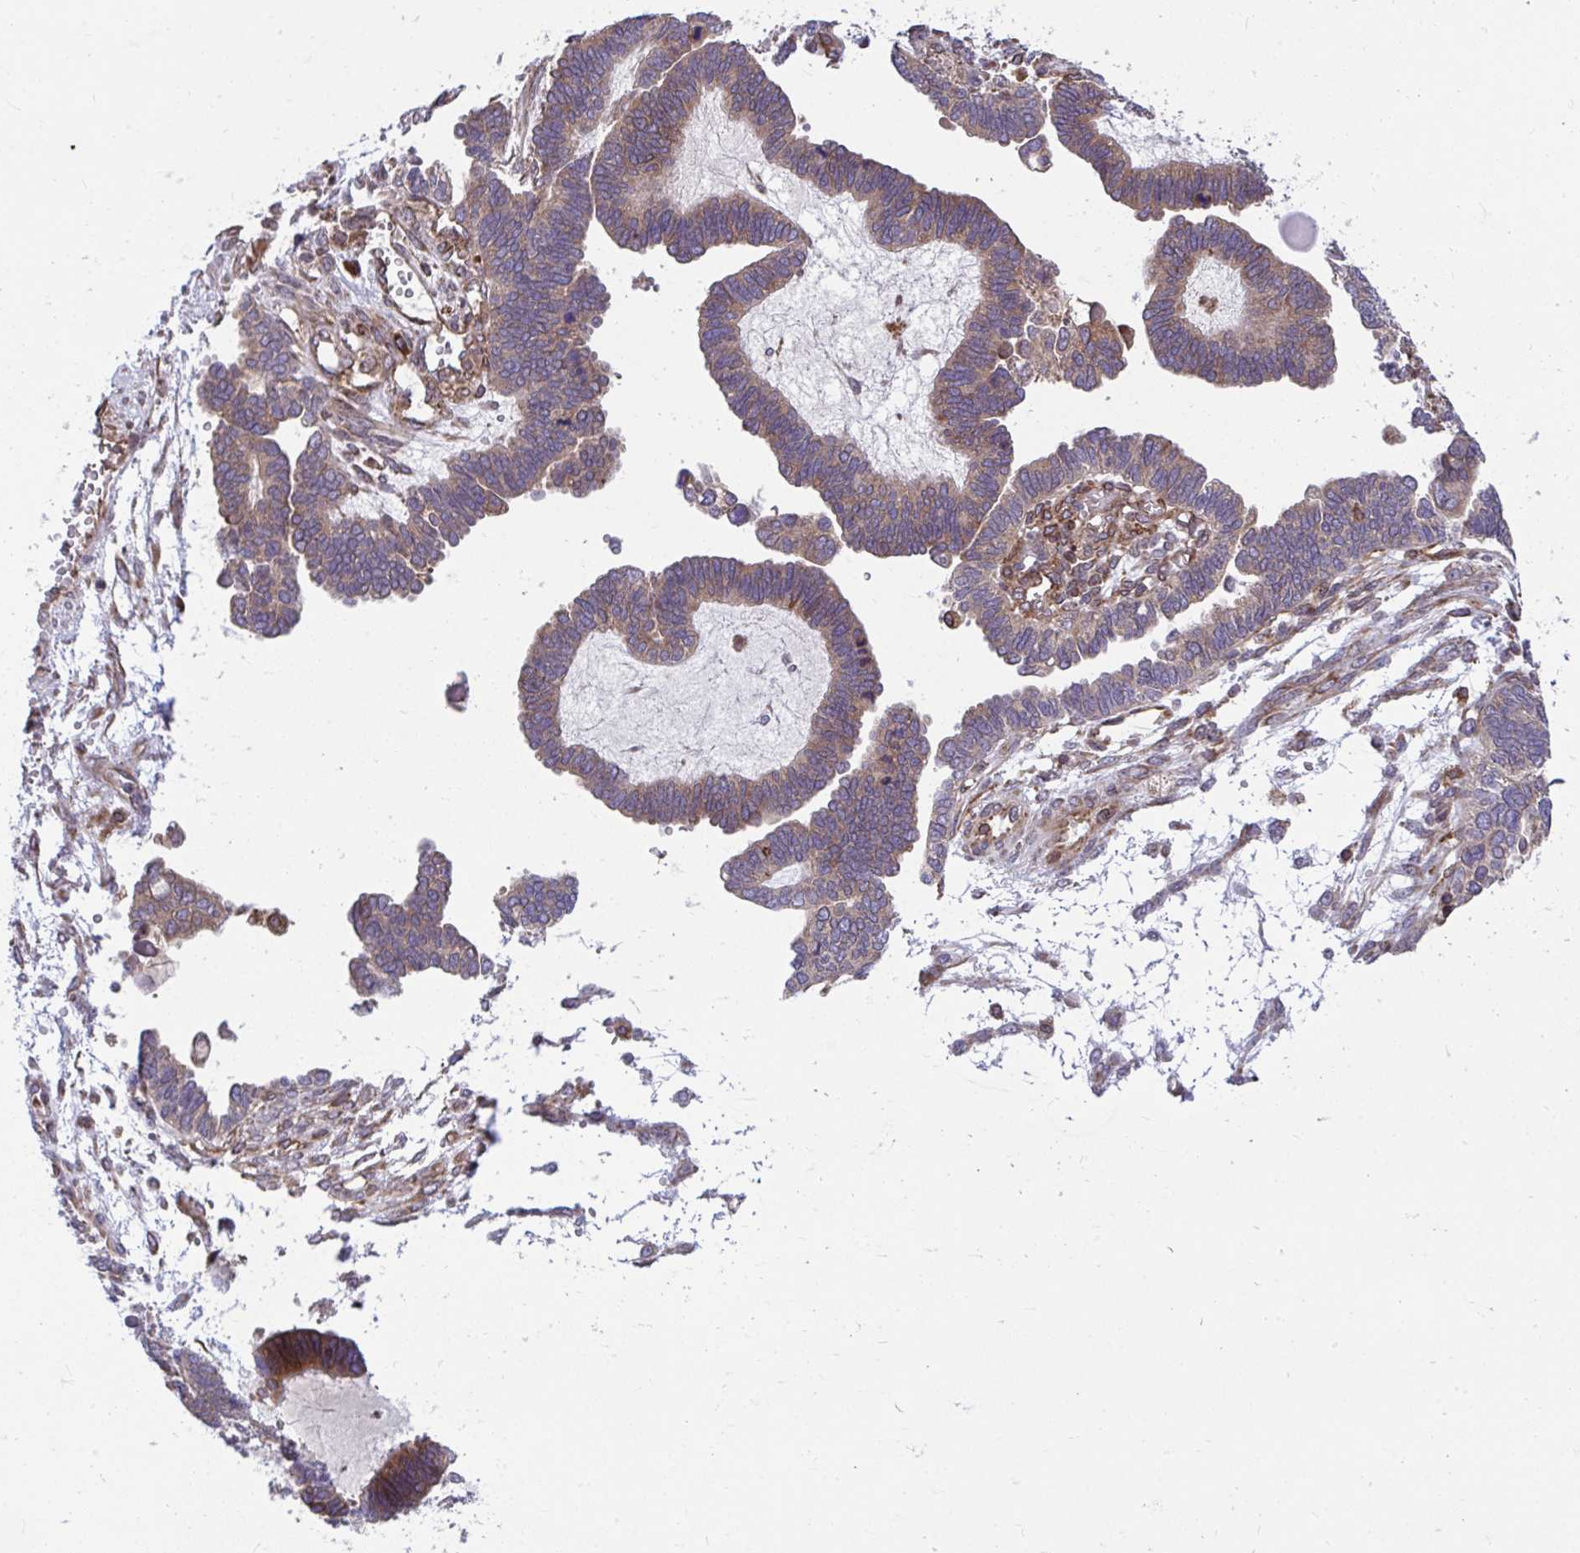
{"staining": {"intensity": "weak", "quantity": ">75%", "location": "cytoplasmic/membranous"}, "tissue": "ovarian cancer", "cell_type": "Tumor cells", "image_type": "cancer", "snomed": [{"axis": "morphology", "description": "Cystadenocarcinoma, serous, NOS"}, {"axis": "topography", "description": "Ovary"}], "caption": "Protein expression by IHC reveals weak cytoplasmic/membranous positivity in approximately >75% of tumor cells in ovarian serous cystadenocarcinoma.", "gene": "STIM2", "patient": {"sex": "female", "age": 51}}